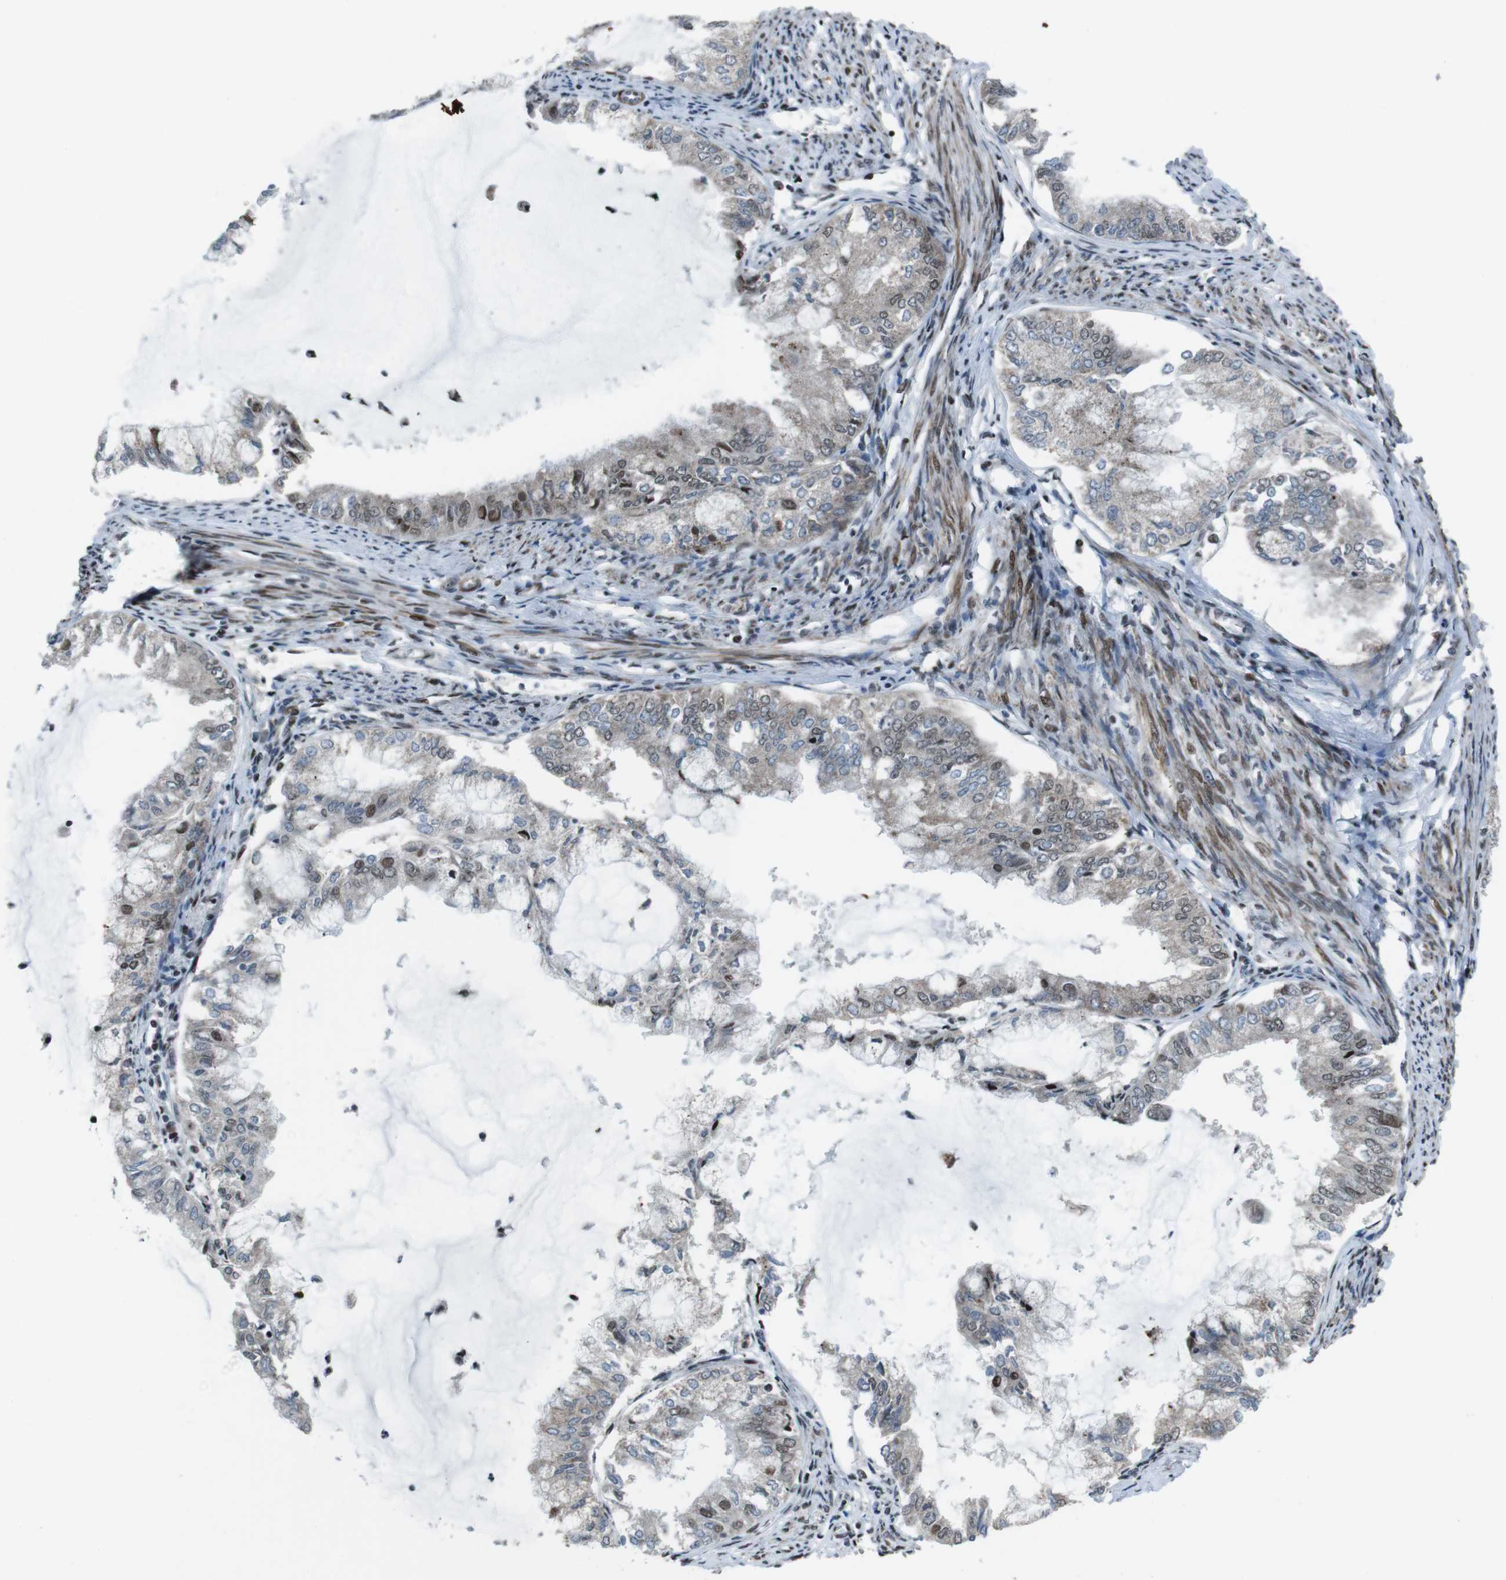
{"staining": {"intensity": "moderate", "quantity": "<25%", "location": "nuclear"}, "tissue": "endometrial cancer", "cell_type": "Tumor cells", "image_type": "cancer", "snomed": [{"axis": "morphology", "description": "Adenocarcinoma, NOS"}, {"axis": "topography", "description": "Endometrium"}], "caption": "Brown immunohistochemical staining in endometrial cancer (adenocarcinoma) demonstrates moderate nuclear expression in approximately <25% of tumor cells. The protein is shown in brown color, while the nuclei are stained blue.", "gene": "PBRM1", "patient": {"sex": "female", "age": 86}}